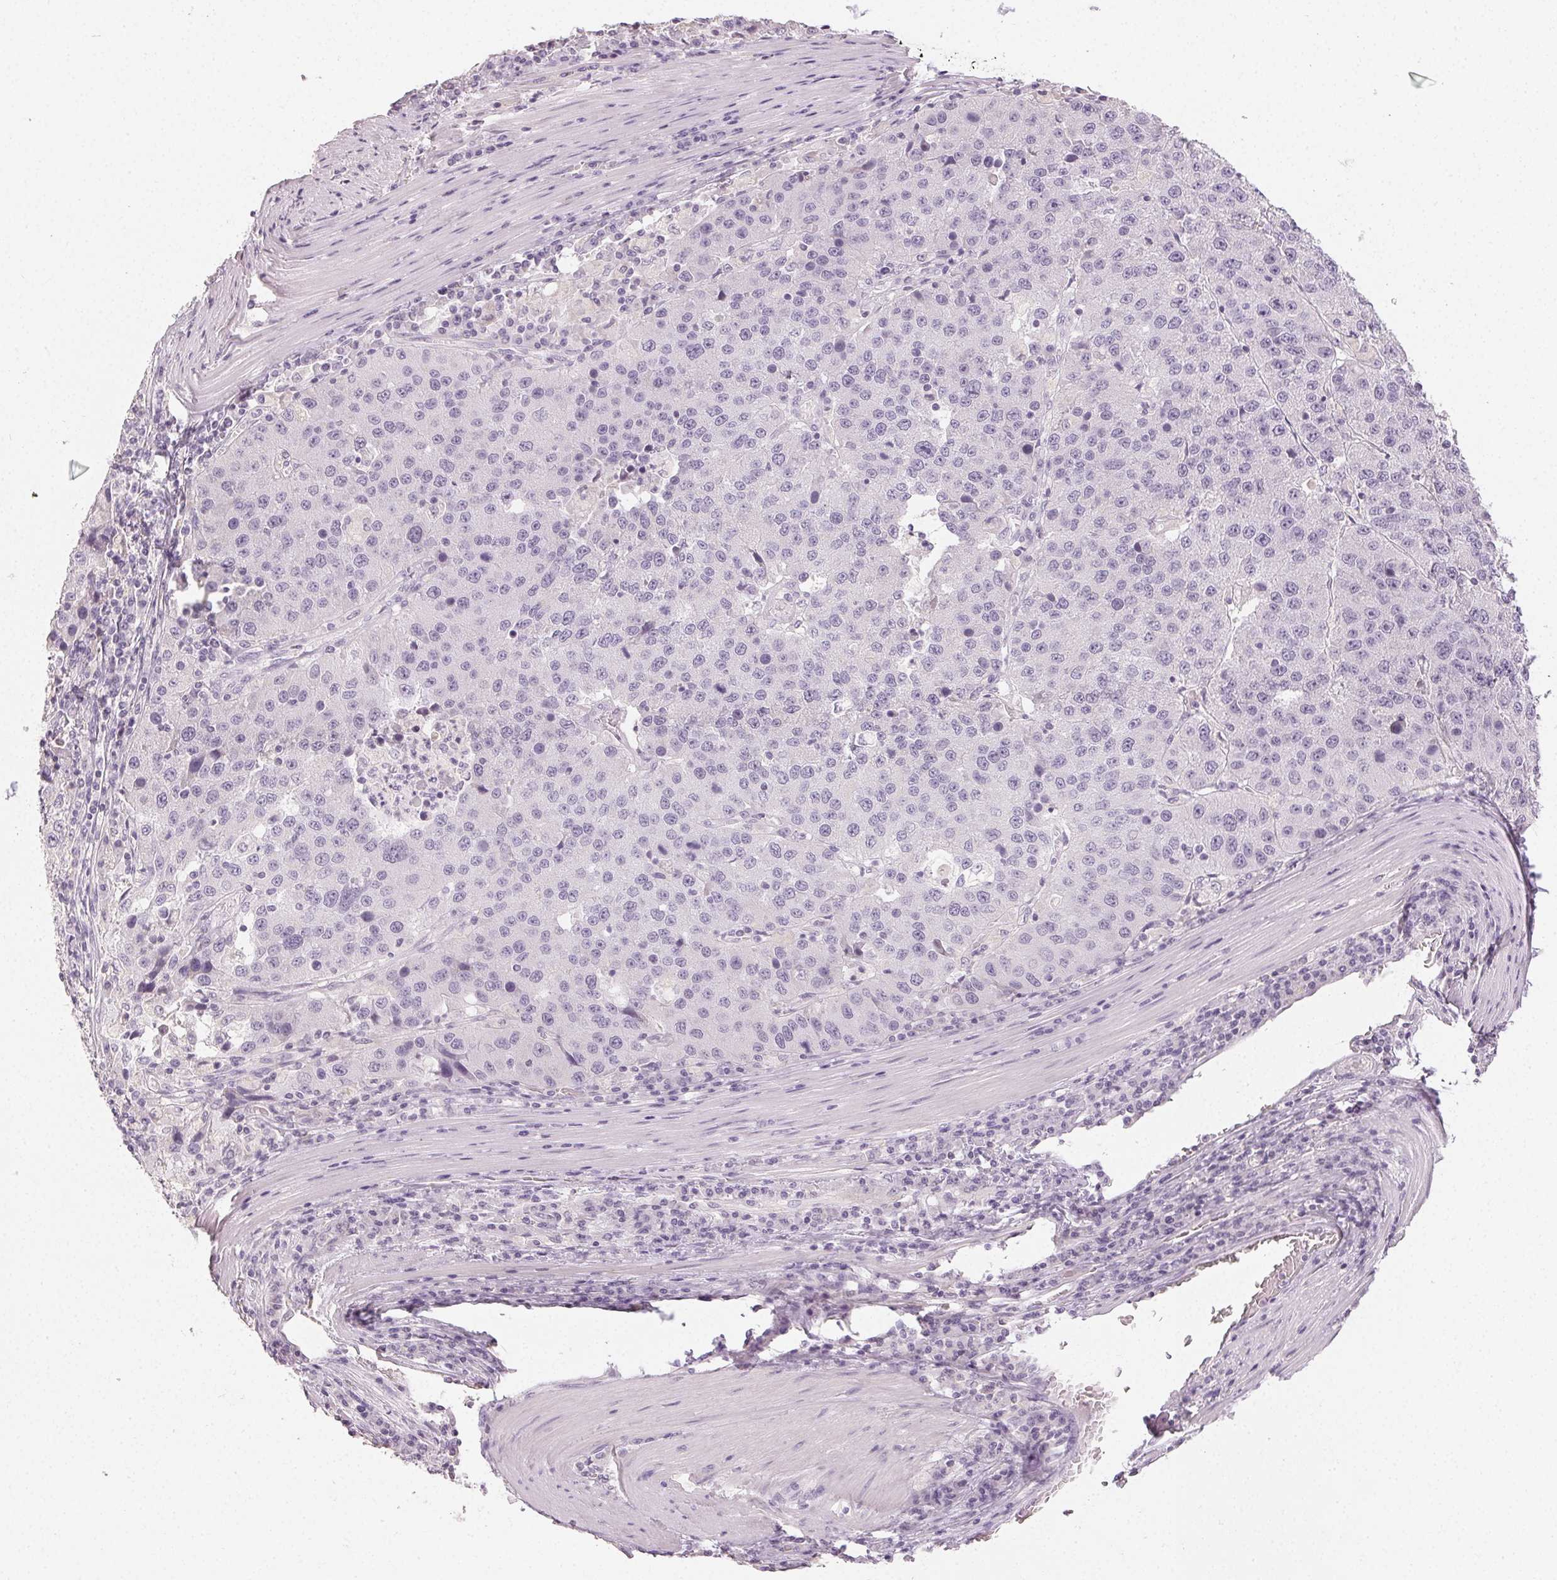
{"staining": {"intensity": "negative", "quantity": "none", "location": "none"}, "tissue": "stomach cancer", "cell_type": "Tumor cells", "image_type": "cancer", "snomed": [{"axis": "morphology", "description": "Adenocarcinoma, NOS"}, {"axis": "topography", "description": "Stomach"}], "caption": "Immunohistochemistry (IHC) micrograph of stomach cancer (adenocarcinoma) stained for a protein (brown), which displays no staining in tumor cells. (DAB immunohistochemistry, high magnification).", "gene": "LVRN", "patient": {"sex": "male", "age": 71}}